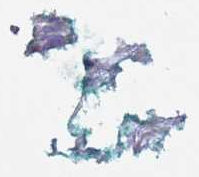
{"staining": {"intensity": "negative", "quantity": "none", "location": "none"}, "tissue": "skin cancer", "cell_type": "Tumor cells", "image_type": "cancer", "snomed": [{"axis": "morphology", "description": "Basal cell carcinoma"}, {"axis": "topography", "description": "Skin"}], "caption": "Tumor cells show no significant expression in skin basal cell carcinoma.", "gene": "C4orf46", "patient": {"sex": "male", "age": 88}}